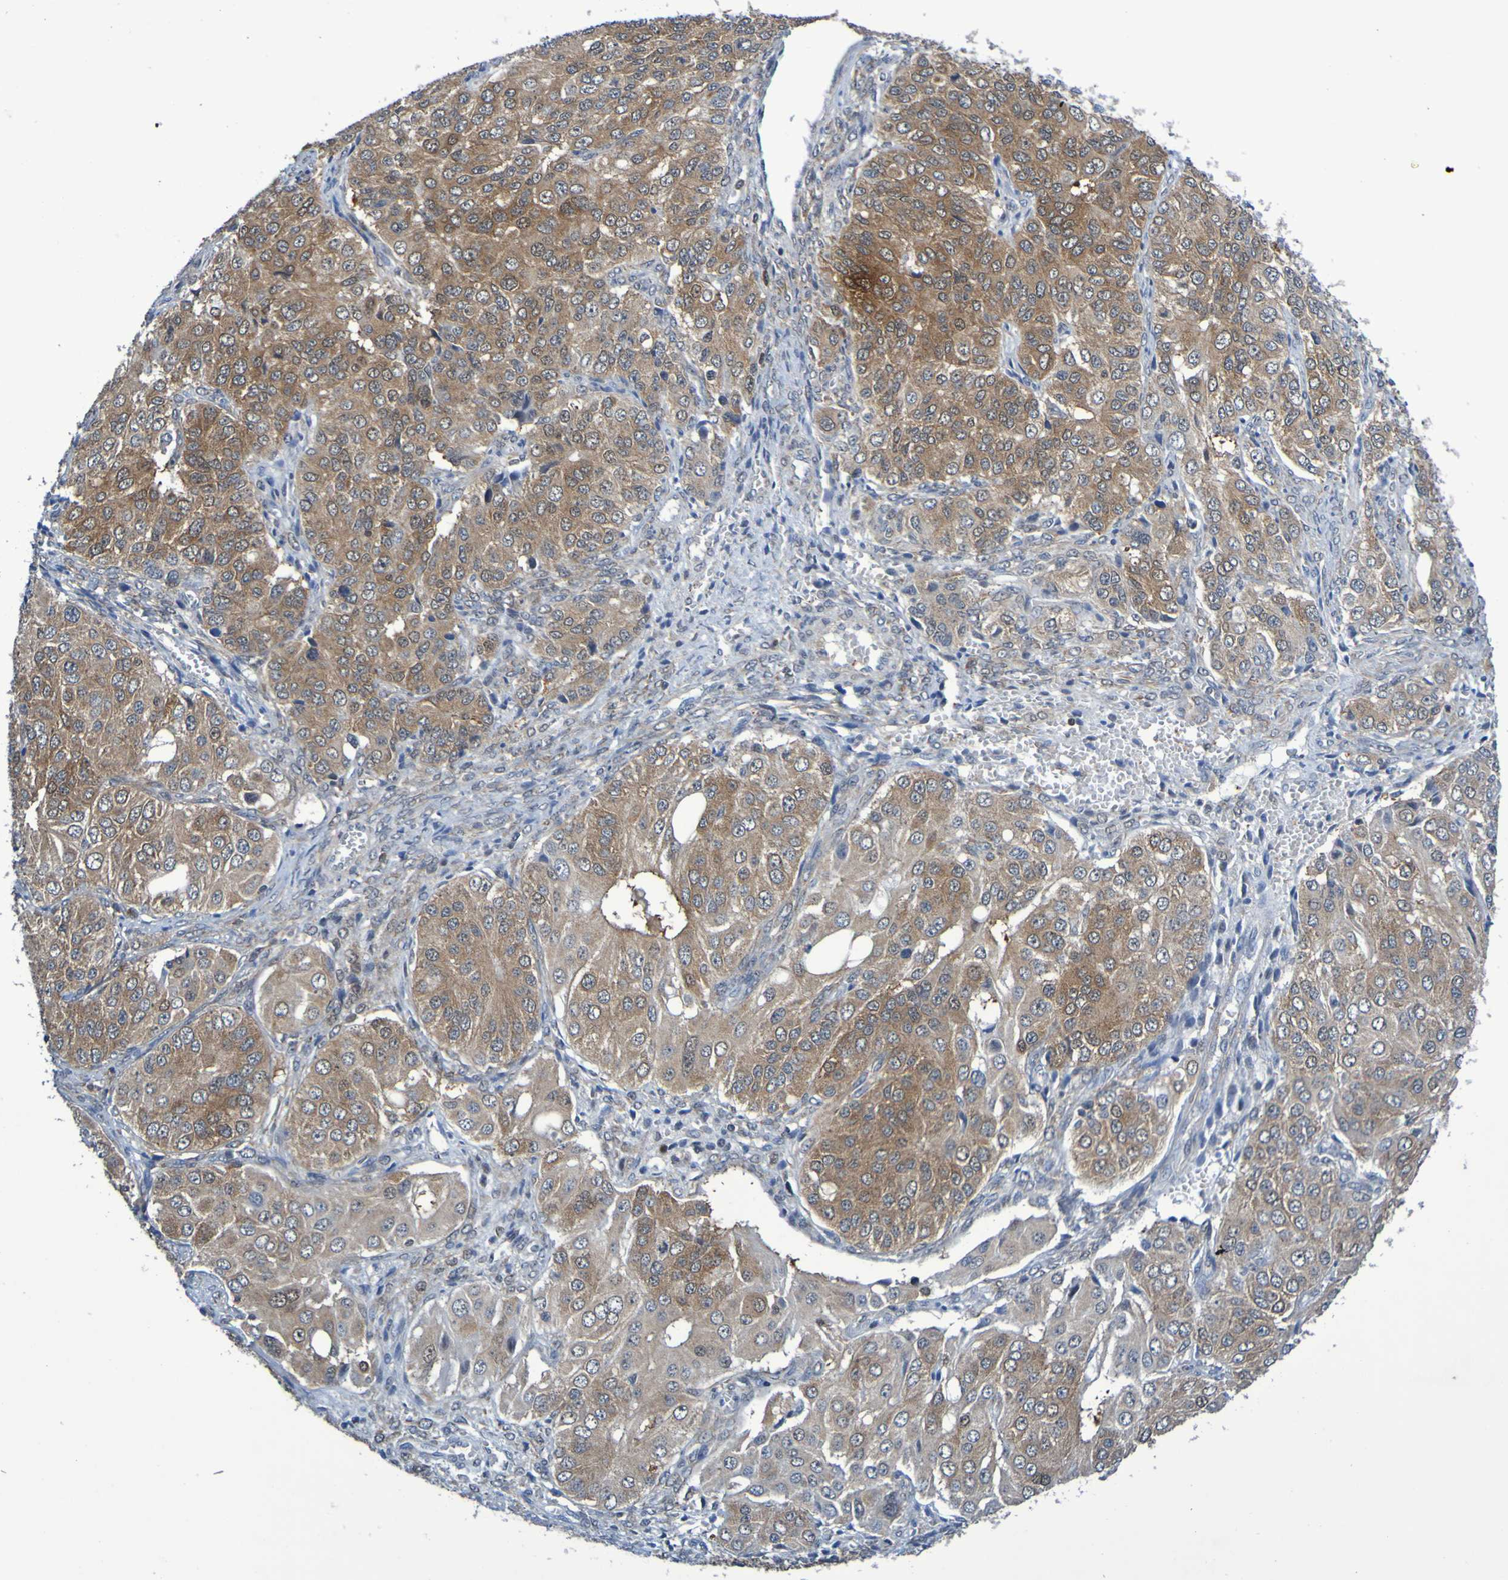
{"staining": {"intensity": "moderate", "quantity": ">75%", "location": "cytoplasmic/membranous"}, "tissue": "ovarian cancer", "cell_type": "Tumor cells", "image_type": "cancer", "snomed": [{"axis": "morphology", "description": "Carcinoma, endometroid"}, {"axis": "topography", "description": "Ovary"}], "caption": "Ovarian cancer stained with a protein marker reveals moderate staining in tumor cells.", "gene": "ATIC", "patient": {"sex": "female", "age": 51}}